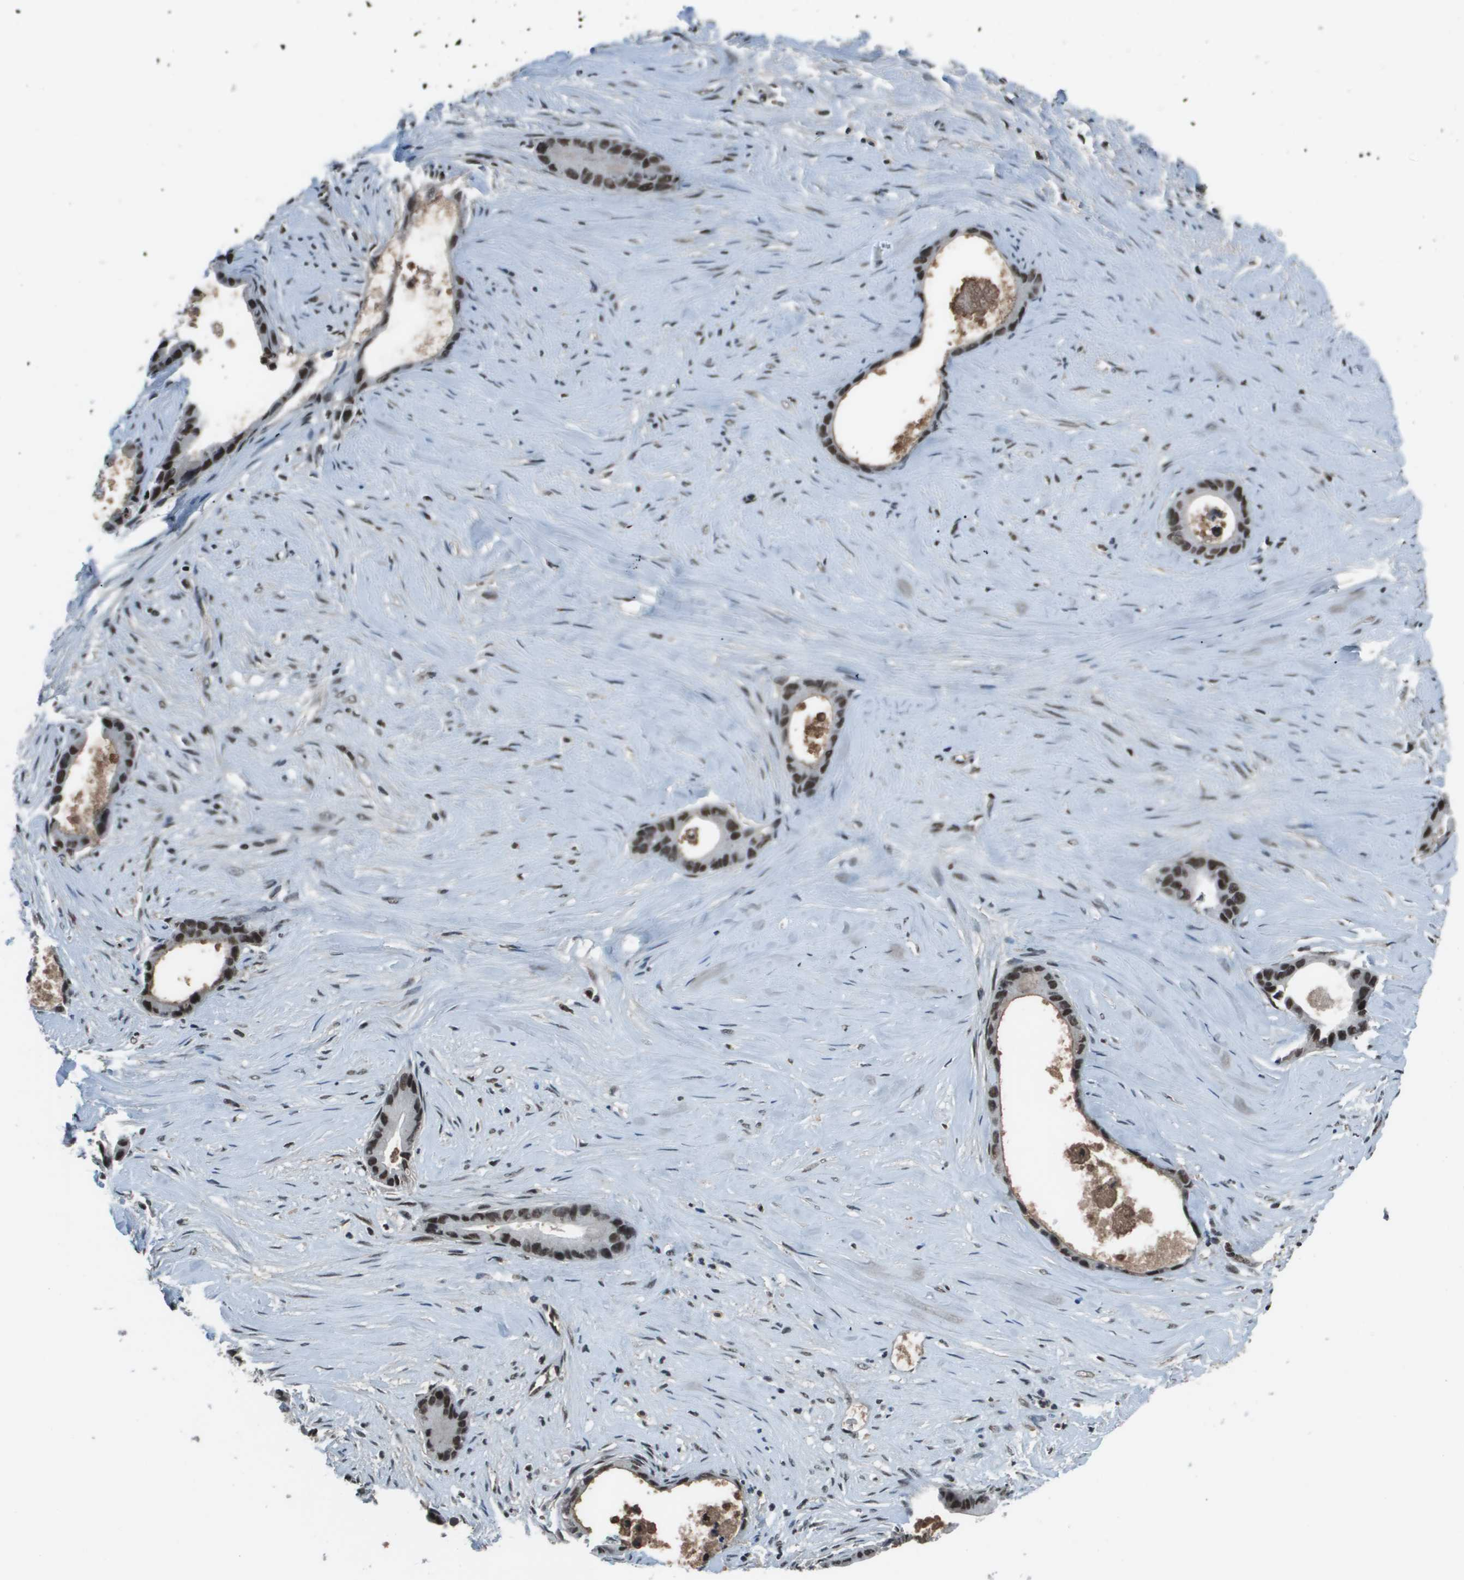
{"staining": {"intensity": "strong", "quantity": ">75%", "location": "nuclear"}, "tissue": "liver cancer", "cell_type": "Tumor cells", "image_type": "cancer", "snomed": [{"axis": "morphology", "description": "Cholangiocarcinoma"}, {"axis": "topography", "description": "Liver"}], "caption": "IHC image of neoplastic tissue: human liver cancer stained using immunohistochemistry reveals high levels of strong protein expression localized specifically in the nuclear of tumor cells, appearing as a nuclear brown color.", "gene": "THRAP3", "patient": {"sex": "female", "age": 55}}